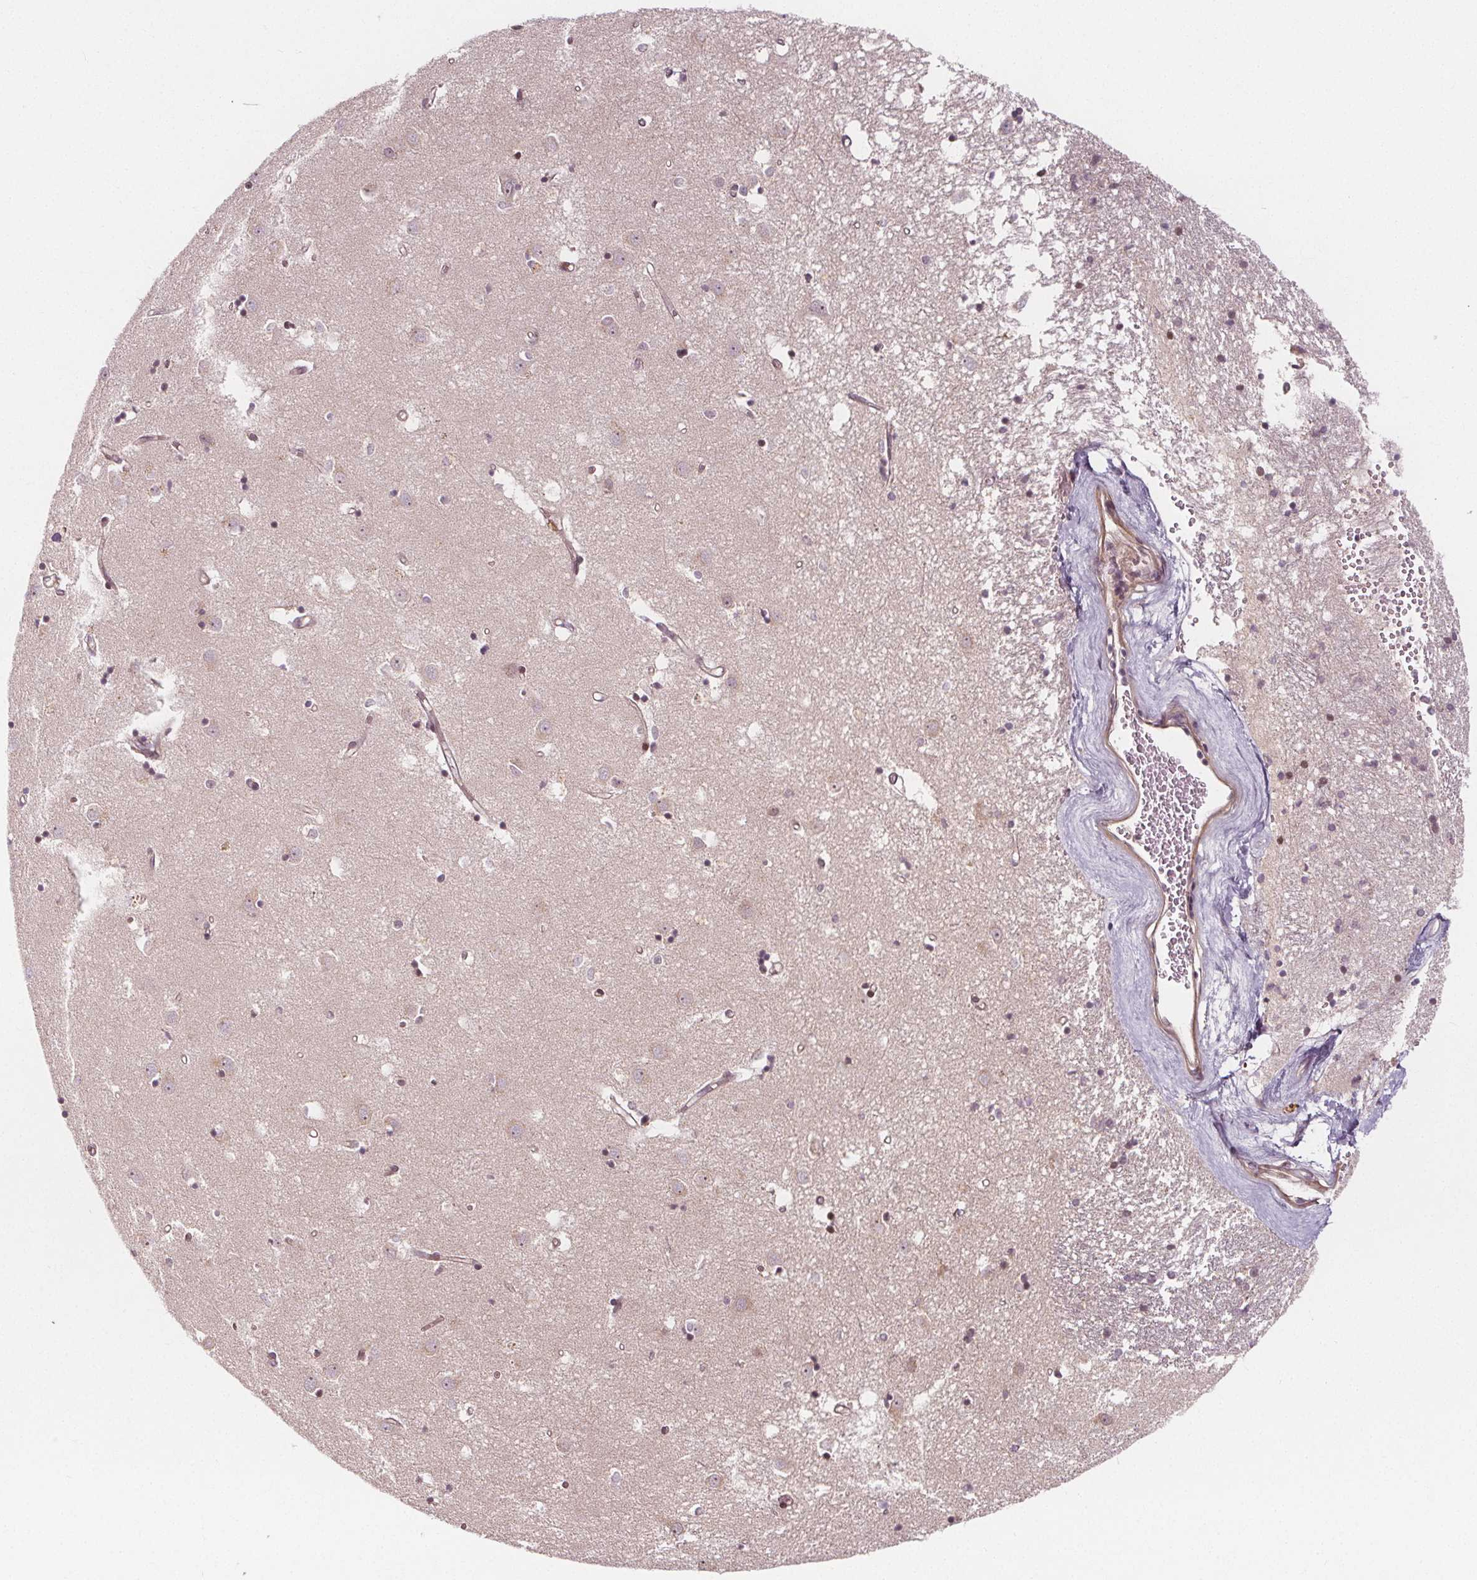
{"staining": {"intensity": "negative", "quantity": "none", "location": "none"}, "tissue": "caudate", "cell_type": "Glial cells", "image_type": "normal", "snomed": [{"axis": "morphology", "description": "Normal tissue, NOS"}, {"axis": "topography", "description": "Lateral ventricle wall"}], "caption": "There is no significant staining in glial cells of caudate.", "gene": "AKT1S1", "patient": {"sex": "male", "age": 54}}